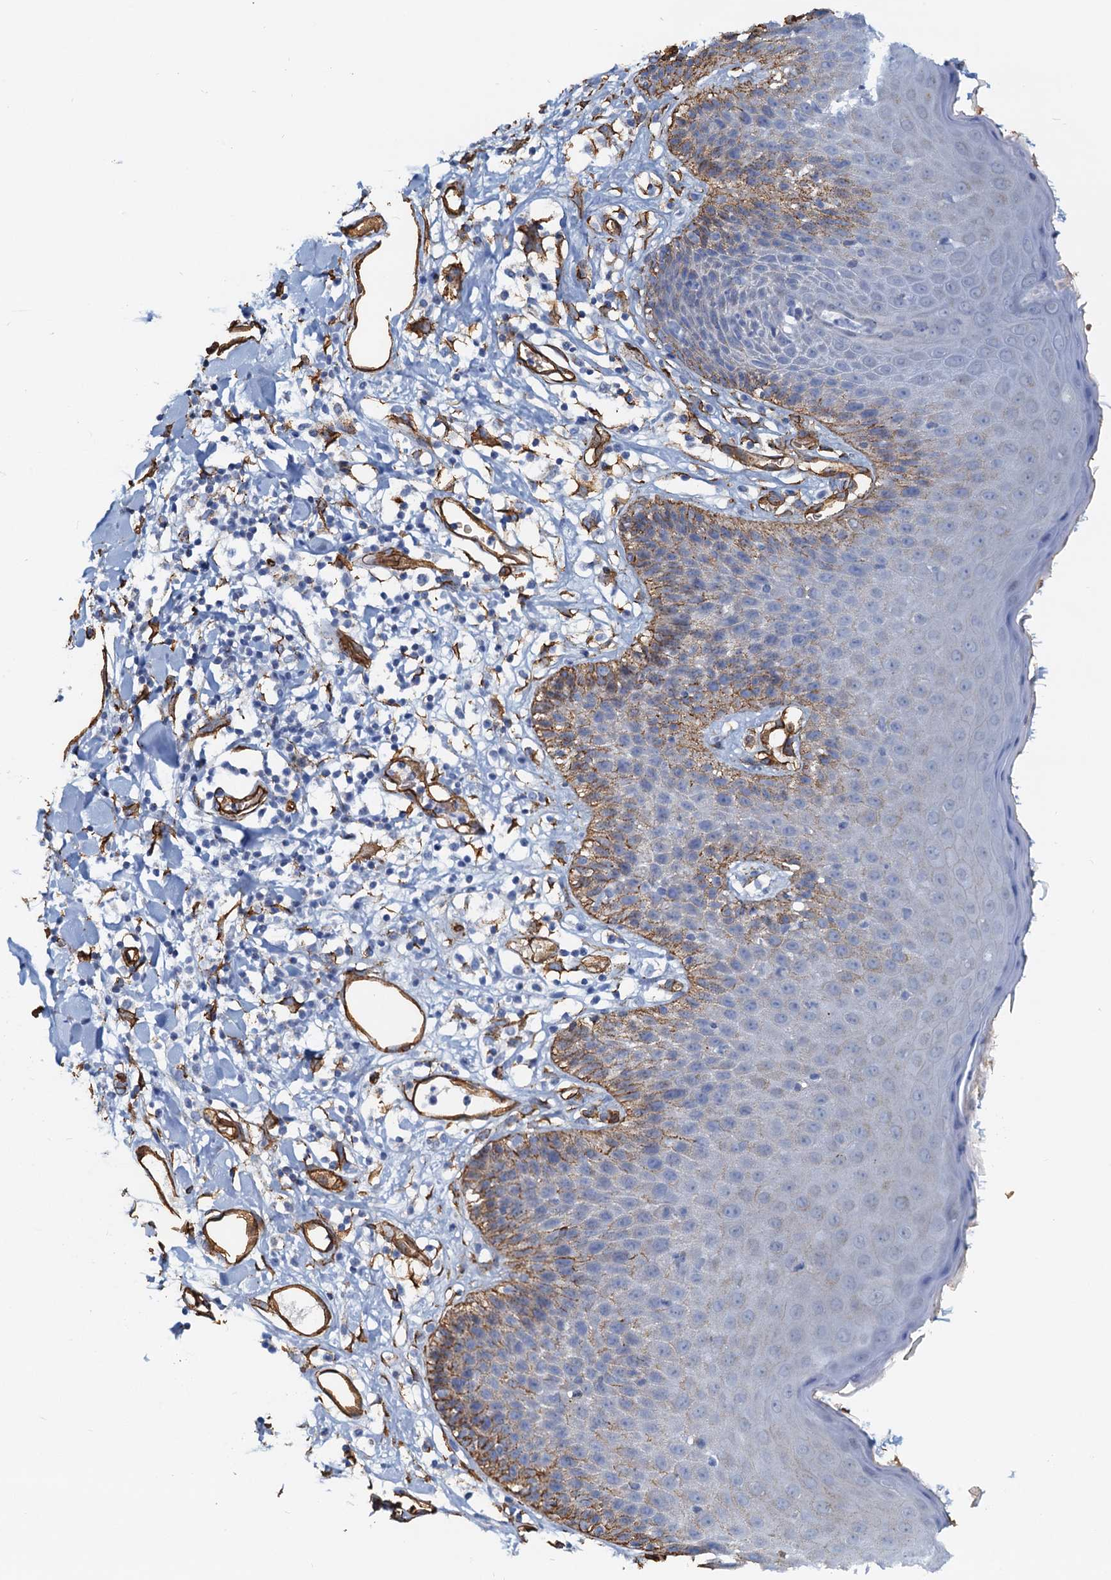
{"staining": {"intensity": "moderate", "quantity": "<25%", "location": "cytoplasmic/membranous"}, "tissue": "skin", "cell_type": "Epidermal cells", "image_type": "normal", "snomed": [{"axis": "morphology", "description": "Normal tissue, NOS"}, {"axis": "topography", "description": "Vulva"}], "caption": "Protein staining shows moderate cytoplasmic/membranous expression in about <25% of epidermal cells in unremarkable skin.", "gene": "DGKG", "patient": {"sex": "female", "age": 68}}